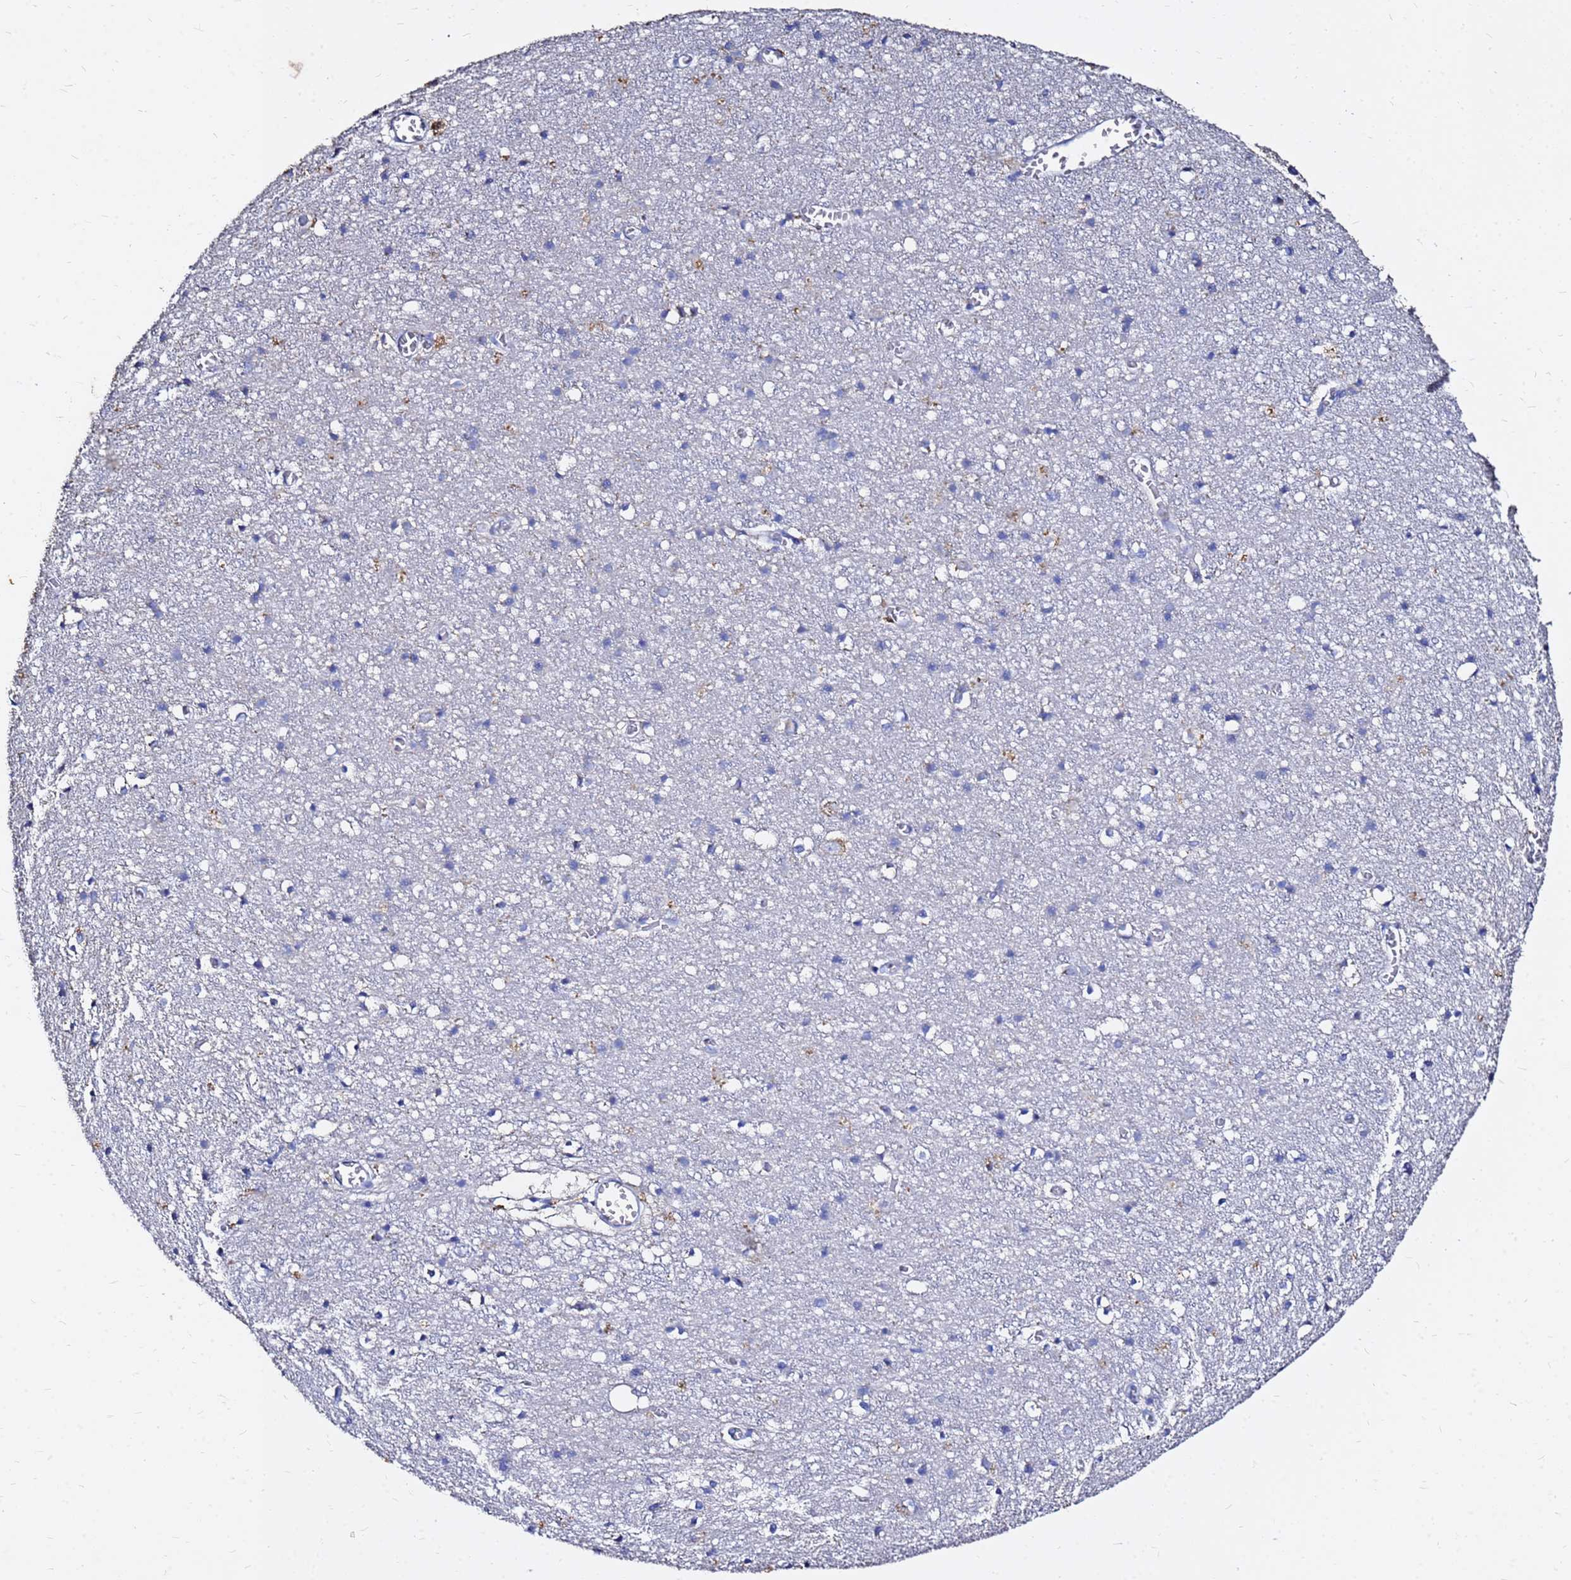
{"staining": {"intensity": "negative", "quantity": "none", "location": "none"}, "tissue": "cerebral cortex", "cell_type": "Endothelial cells", "image_type": "normal", "snomed": [{"axis": "morphology", "description": "Normal tissue, NOS"}, {"axis": "topography", "description": "Cerebral cortex"}], "caption": "A histopathology image of human cerebral cortex is negative for staining in endothelial cells. (Immunohistochemistry (ihc), brightfield microscopy, high magnification).", "gene": "FAM183A", "patient": {"sex": "female", "age": 64}}